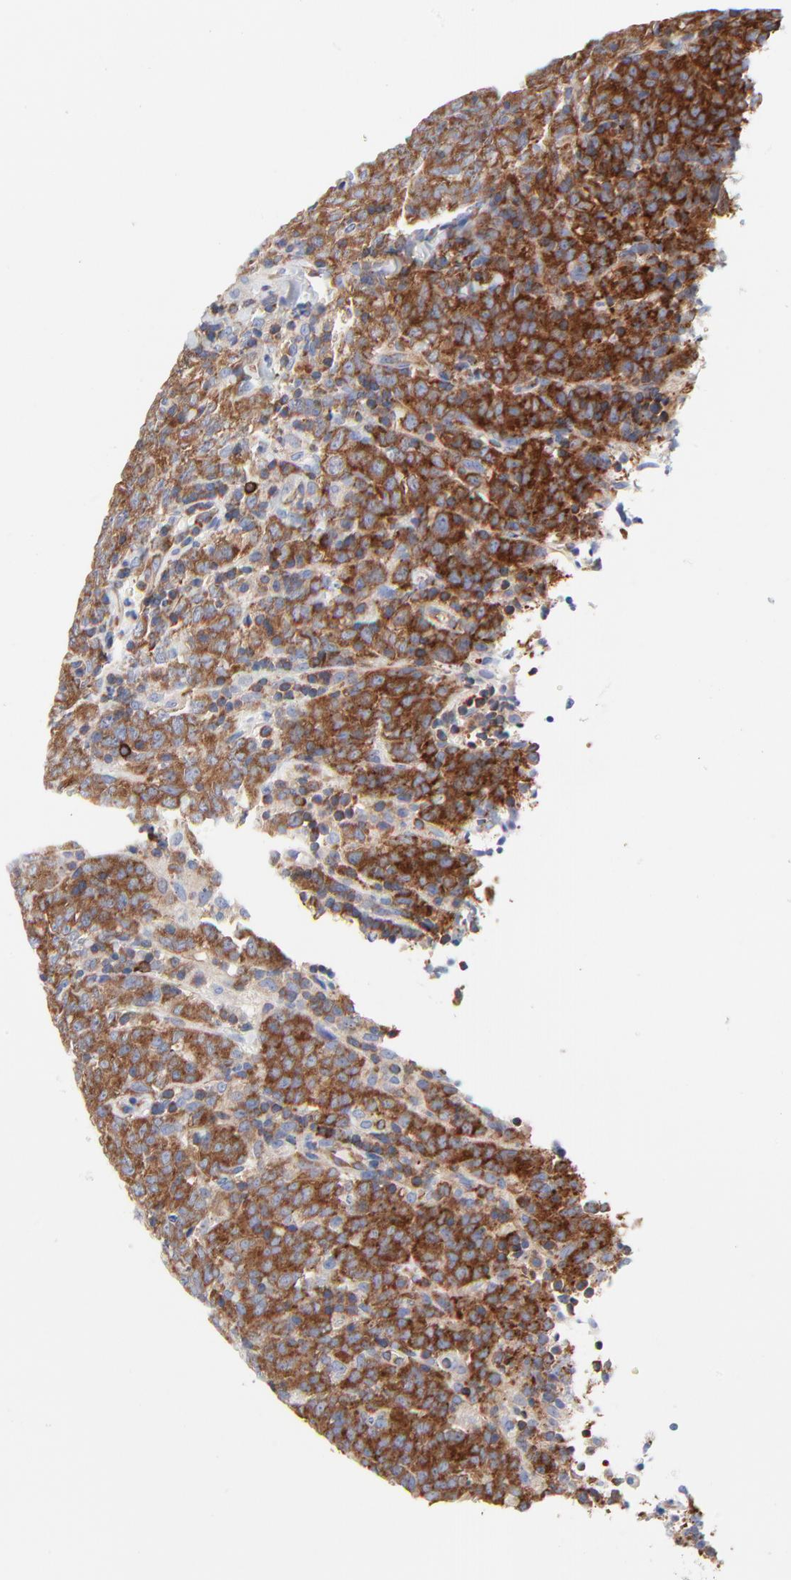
{"staining": {"intensity": "strong", "quantity": ">75%", "location": "cytoplasmic/membranous"}, "tissue": "lymphoma", "cell_type": "Tumor cells", "image_type": "cancer", "snomed": [{"axis": "morphology", "description": "Malignant lymphoma, non-Hodgkin's type, High grade"}, {"axis": "topography", "description": "Tonsil"}], "caption": "Protein staining reveals strong cytoplasmic/membranous expression in approximately >75% of tumor cells in lymphoma.", "gene": "CD2AP", "patient": {"sex": "female", "age": 36}}